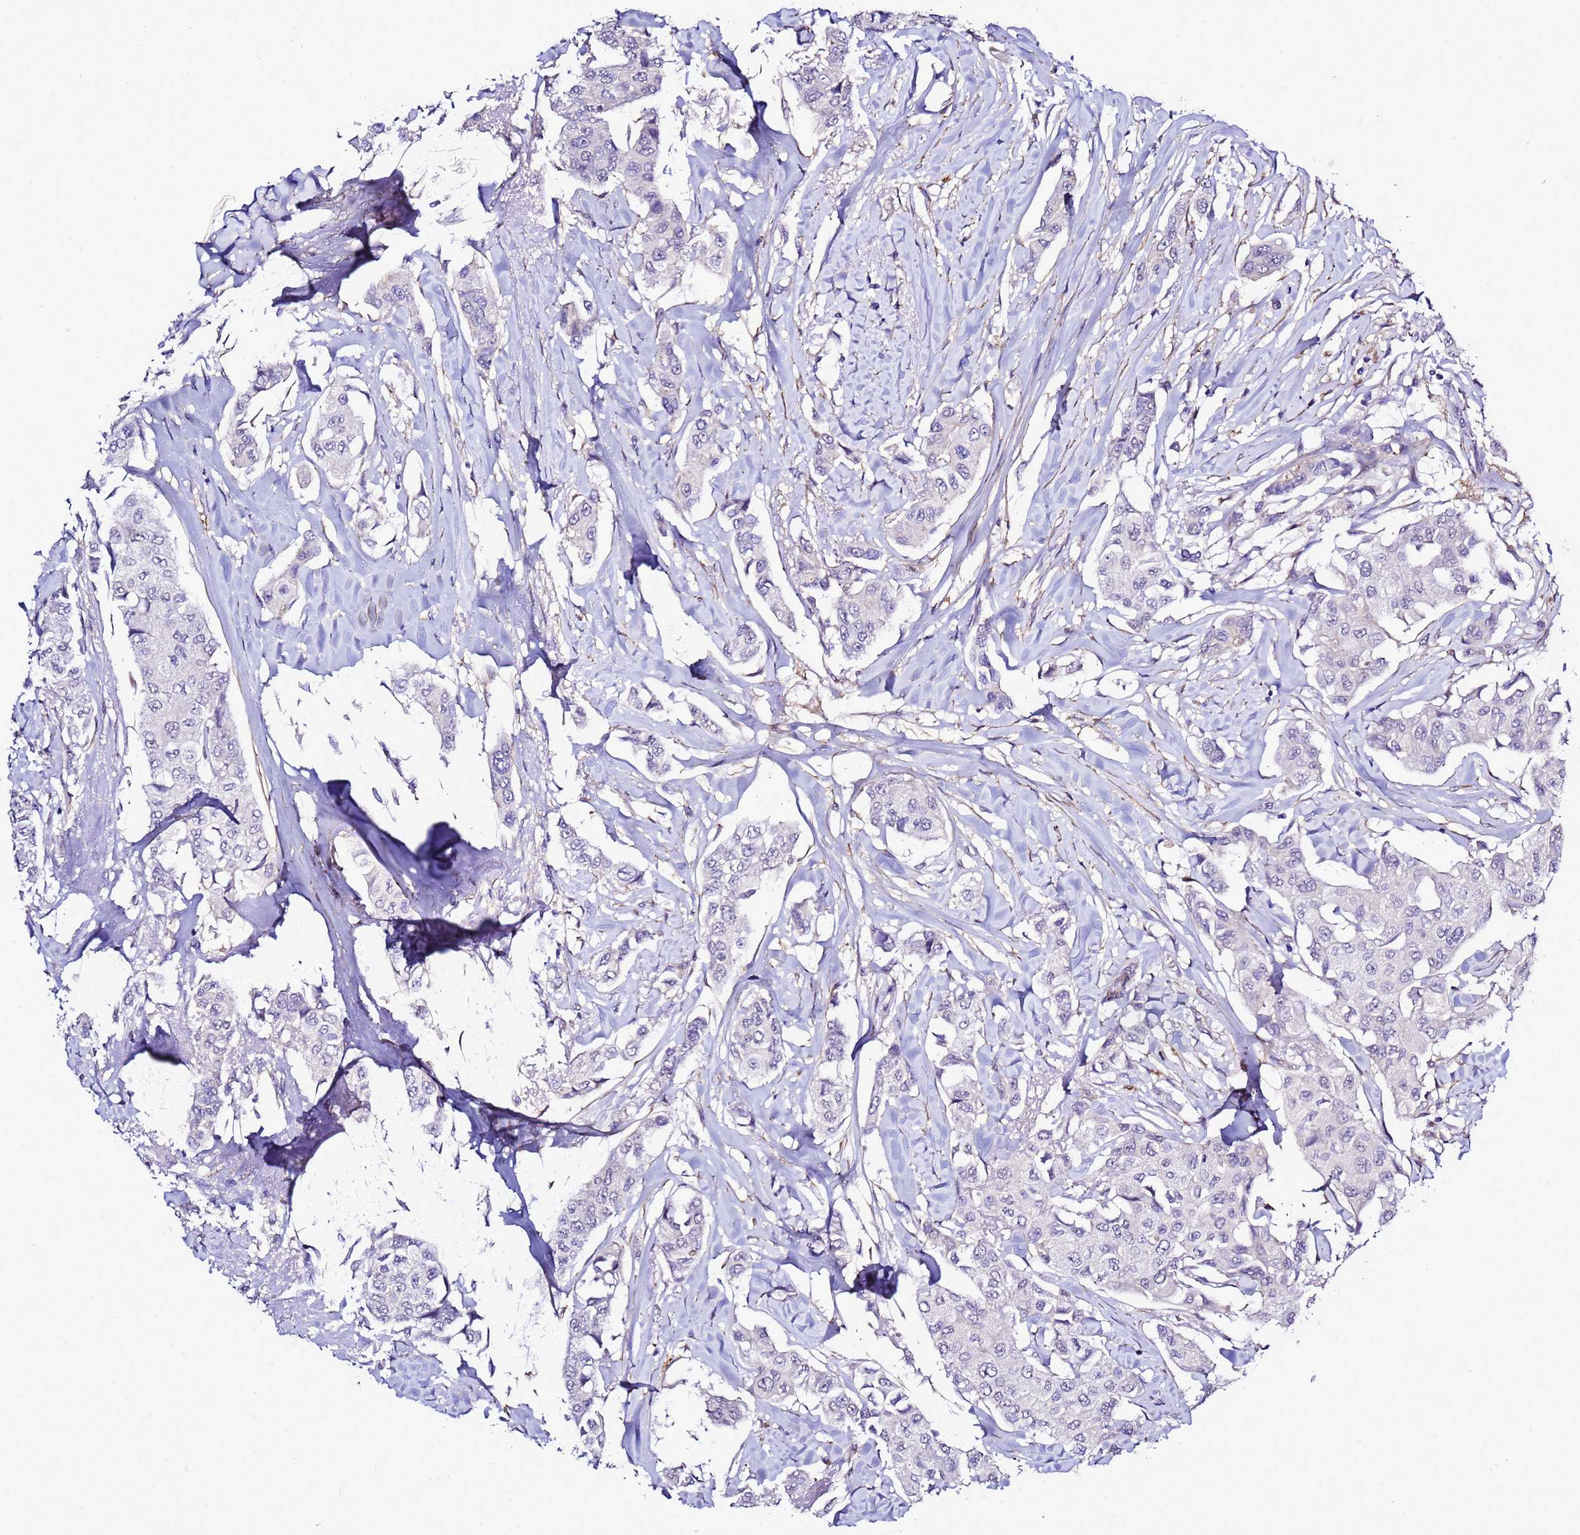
{"staining": {"intensity": "negative", "quantity": "none", "location": "none"}, "tissue": "breast cancer", "cell_type": "Tumor cells", "image_type": "cancer", "snomed": [{"axis": "morphology", "description": "Duct carcinoma"}, {"axis": "topography", "description": "Breast"}], "caption": "Tumor cells are negative for protein expression in human intraductal carcinoma (breast).", "gene": "GZF1", "patient": {"sex": "female", "age": 80}}